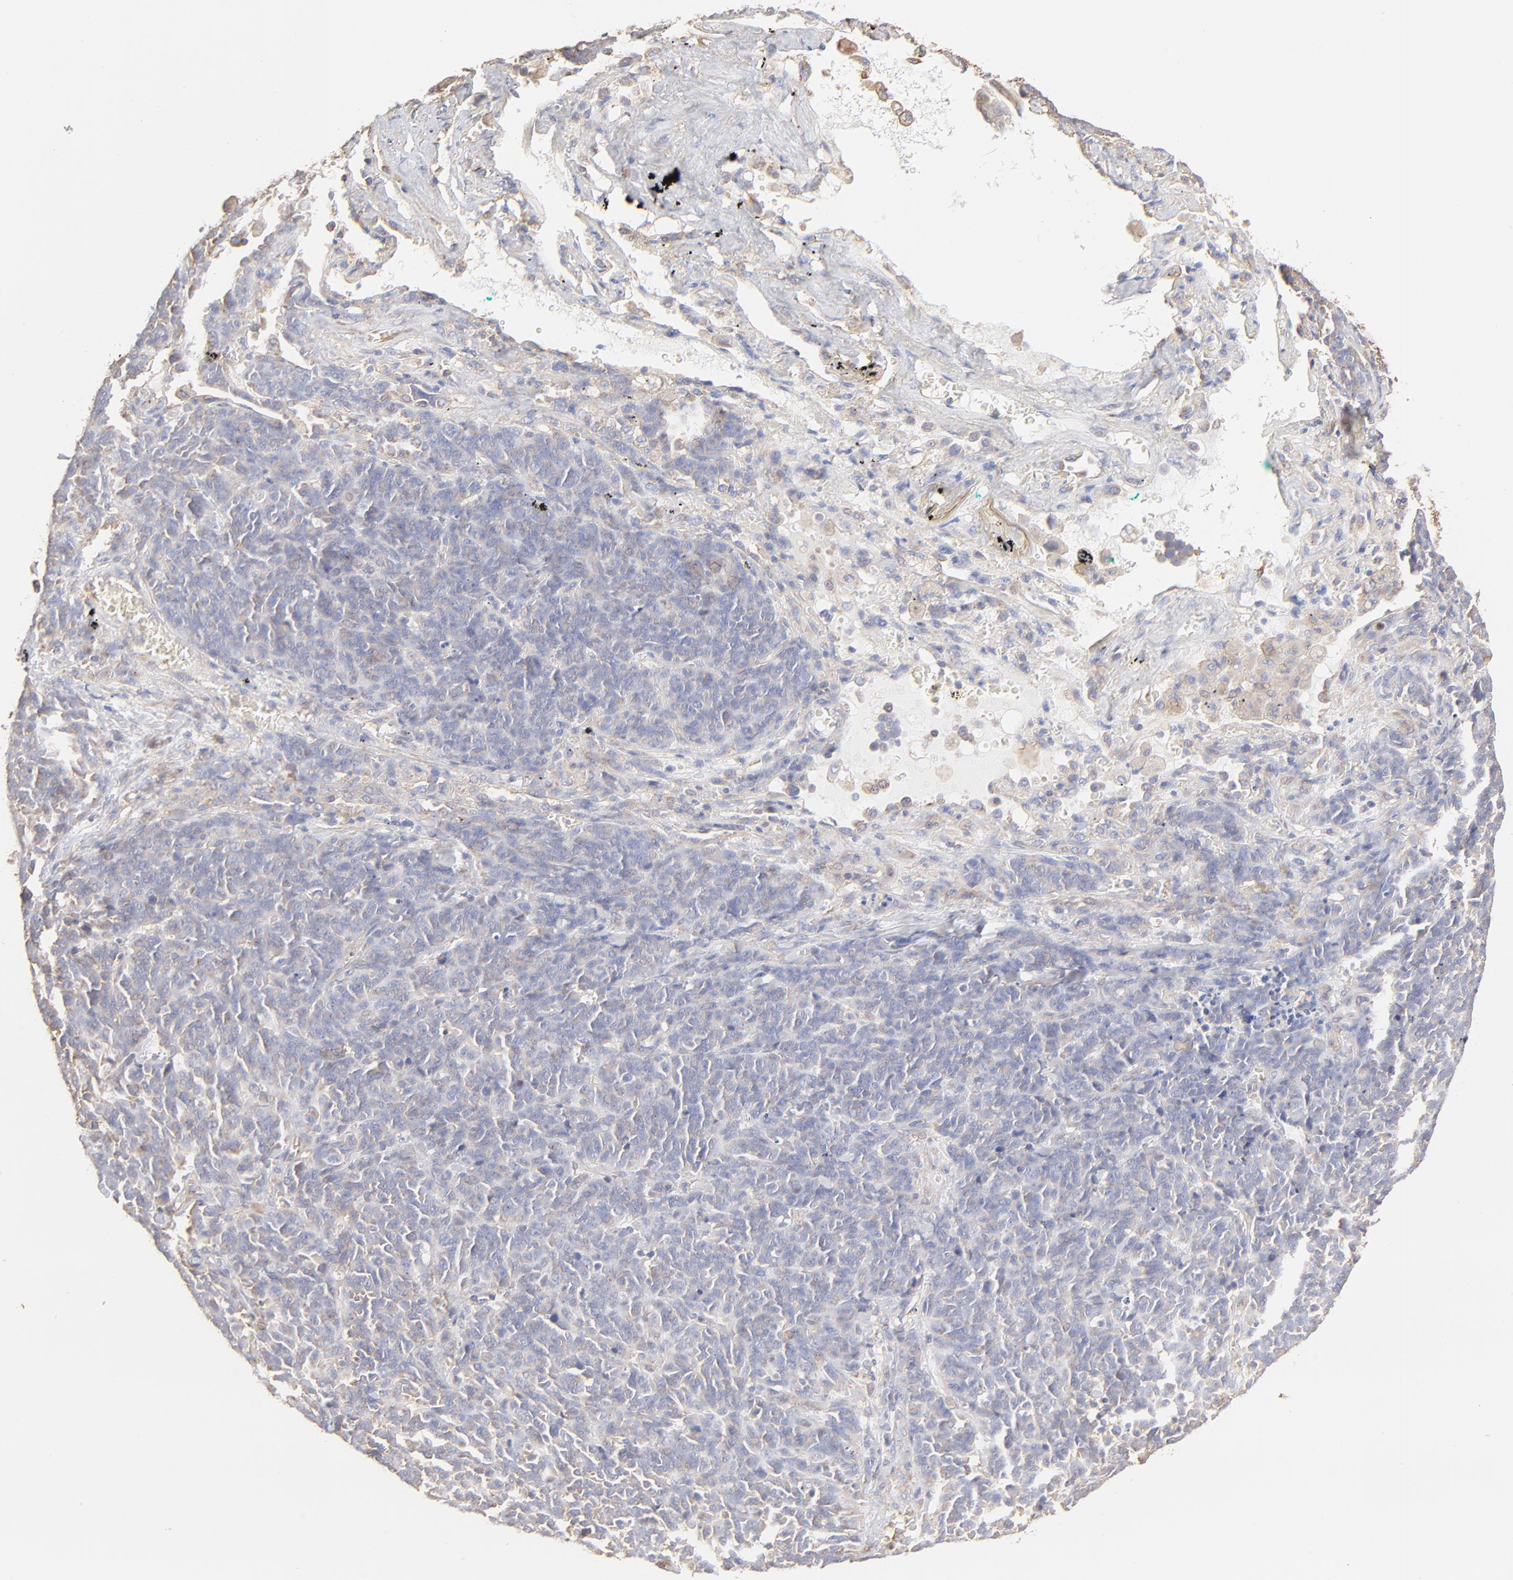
{"staining": {"intensity": "weak", "quantity": "<25%", "location": "cytoplasmic/membranous"}, "tissue": "lung cancer", "cell_type": "Tumor cells", "image_type": "cancer", "snomed": [{"axis": "morphology", "description": "Neoplasm, malignant, NOS"}, {"axis": "topography", "description": "Lung"}], "caption": "Immunohistochemistry image of human lung cancer stained for a protein (brown), which demonstrates no expression in tumor cells. (IHC, brightfield microscopy, high magnification).", "gene": "CLTB", "patient": {"sex": "female", "age": 58}}